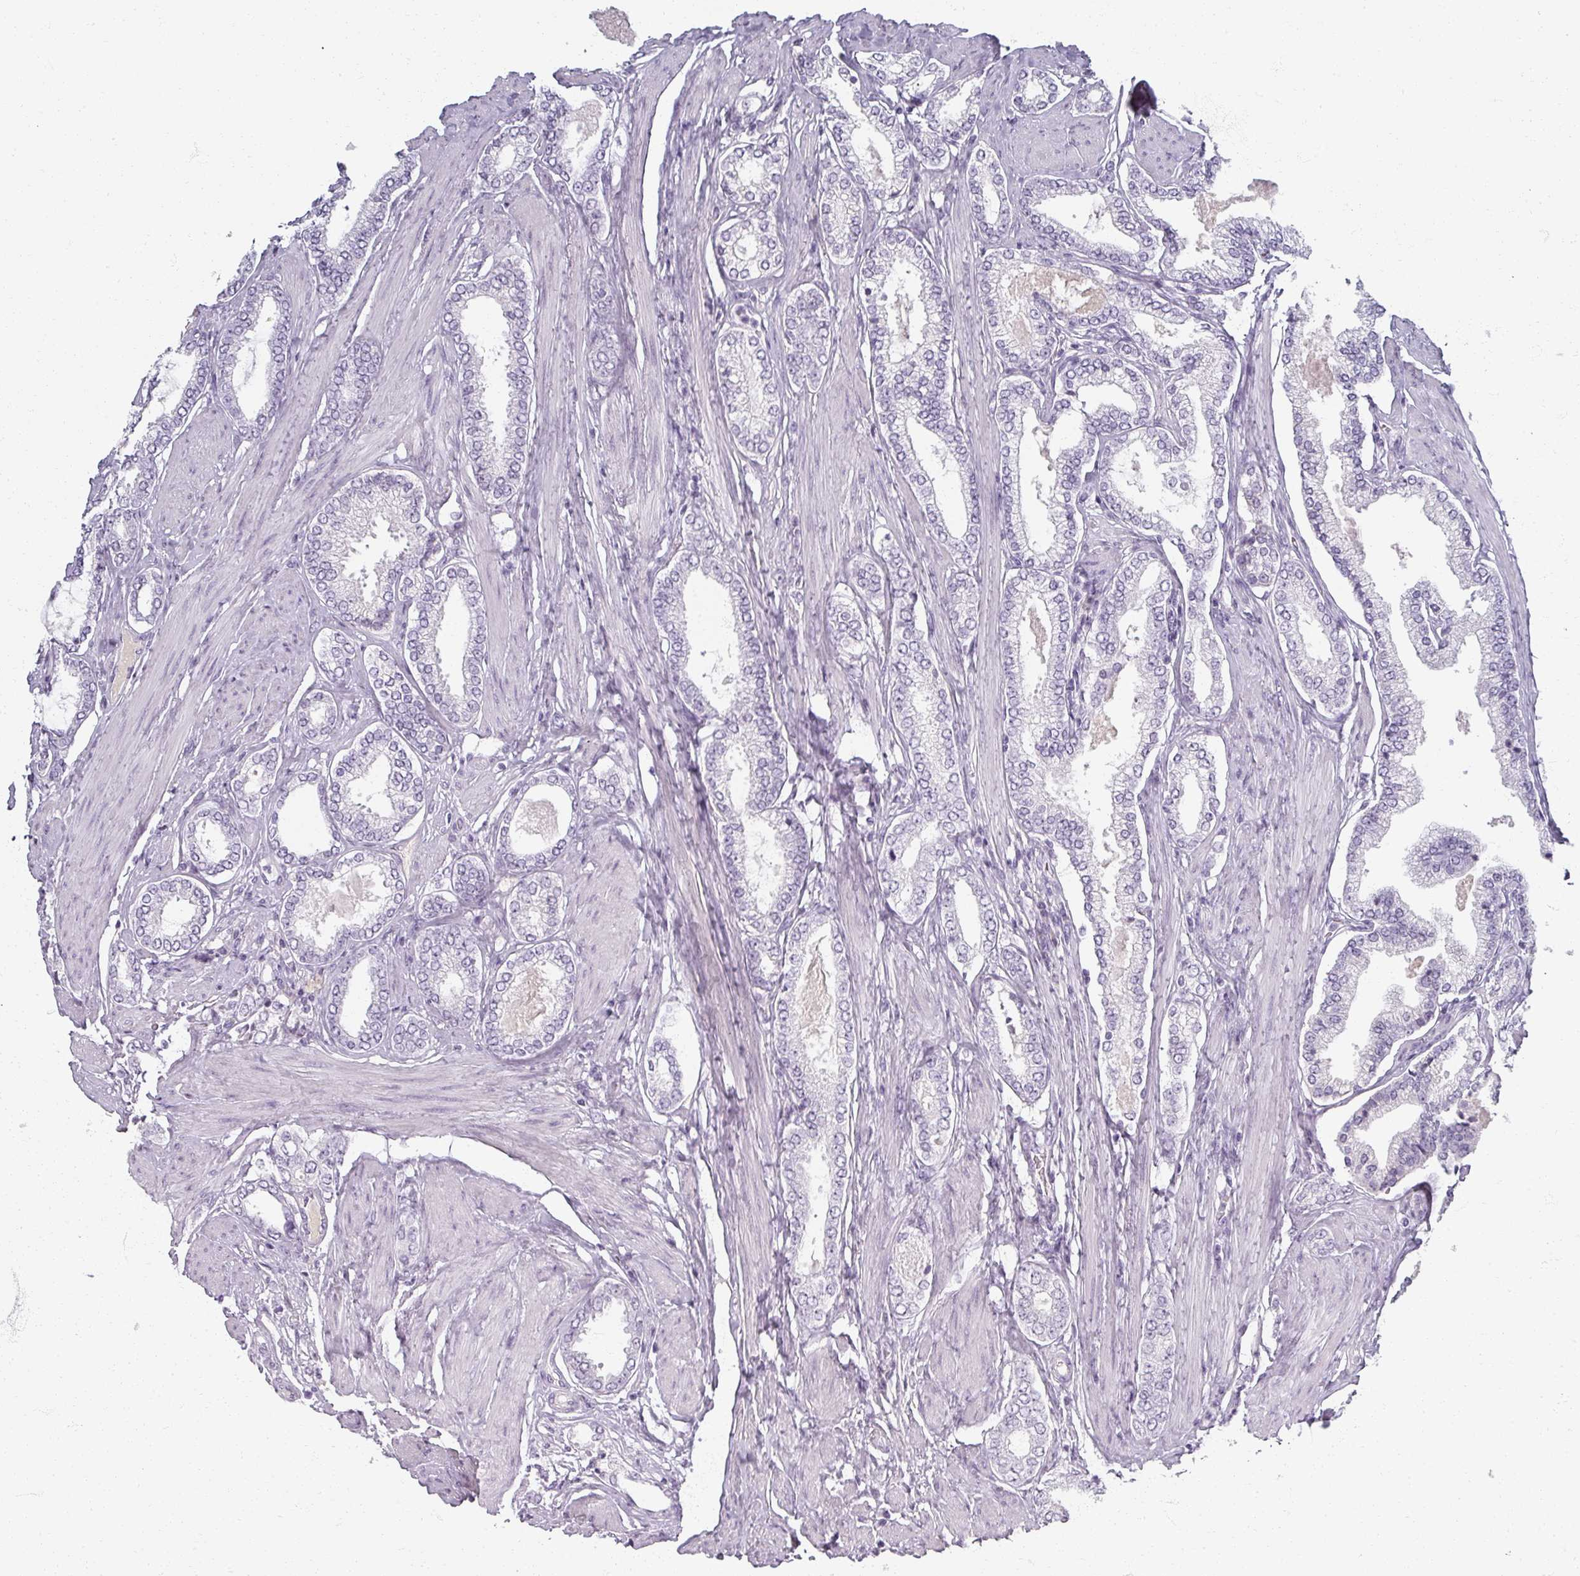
{"staining": {"intensity": "negative", "quantity": "none", "location": "none"}, "tissue": "prostate cancer", "cell_type": "Tumor cells", "image_type": "cancer", "snomed": [{"axis": "morphology", "description": "Adenocarcinoma, High grade"}, {"axis": "topography", "description": "Prostate"}], "caption": "Immunohistochemical staining of prostate cancer exhibits no significant positivity in tumor cells.", "gene": "REG3G", "patient": {"sex": "male", "age": 71}}